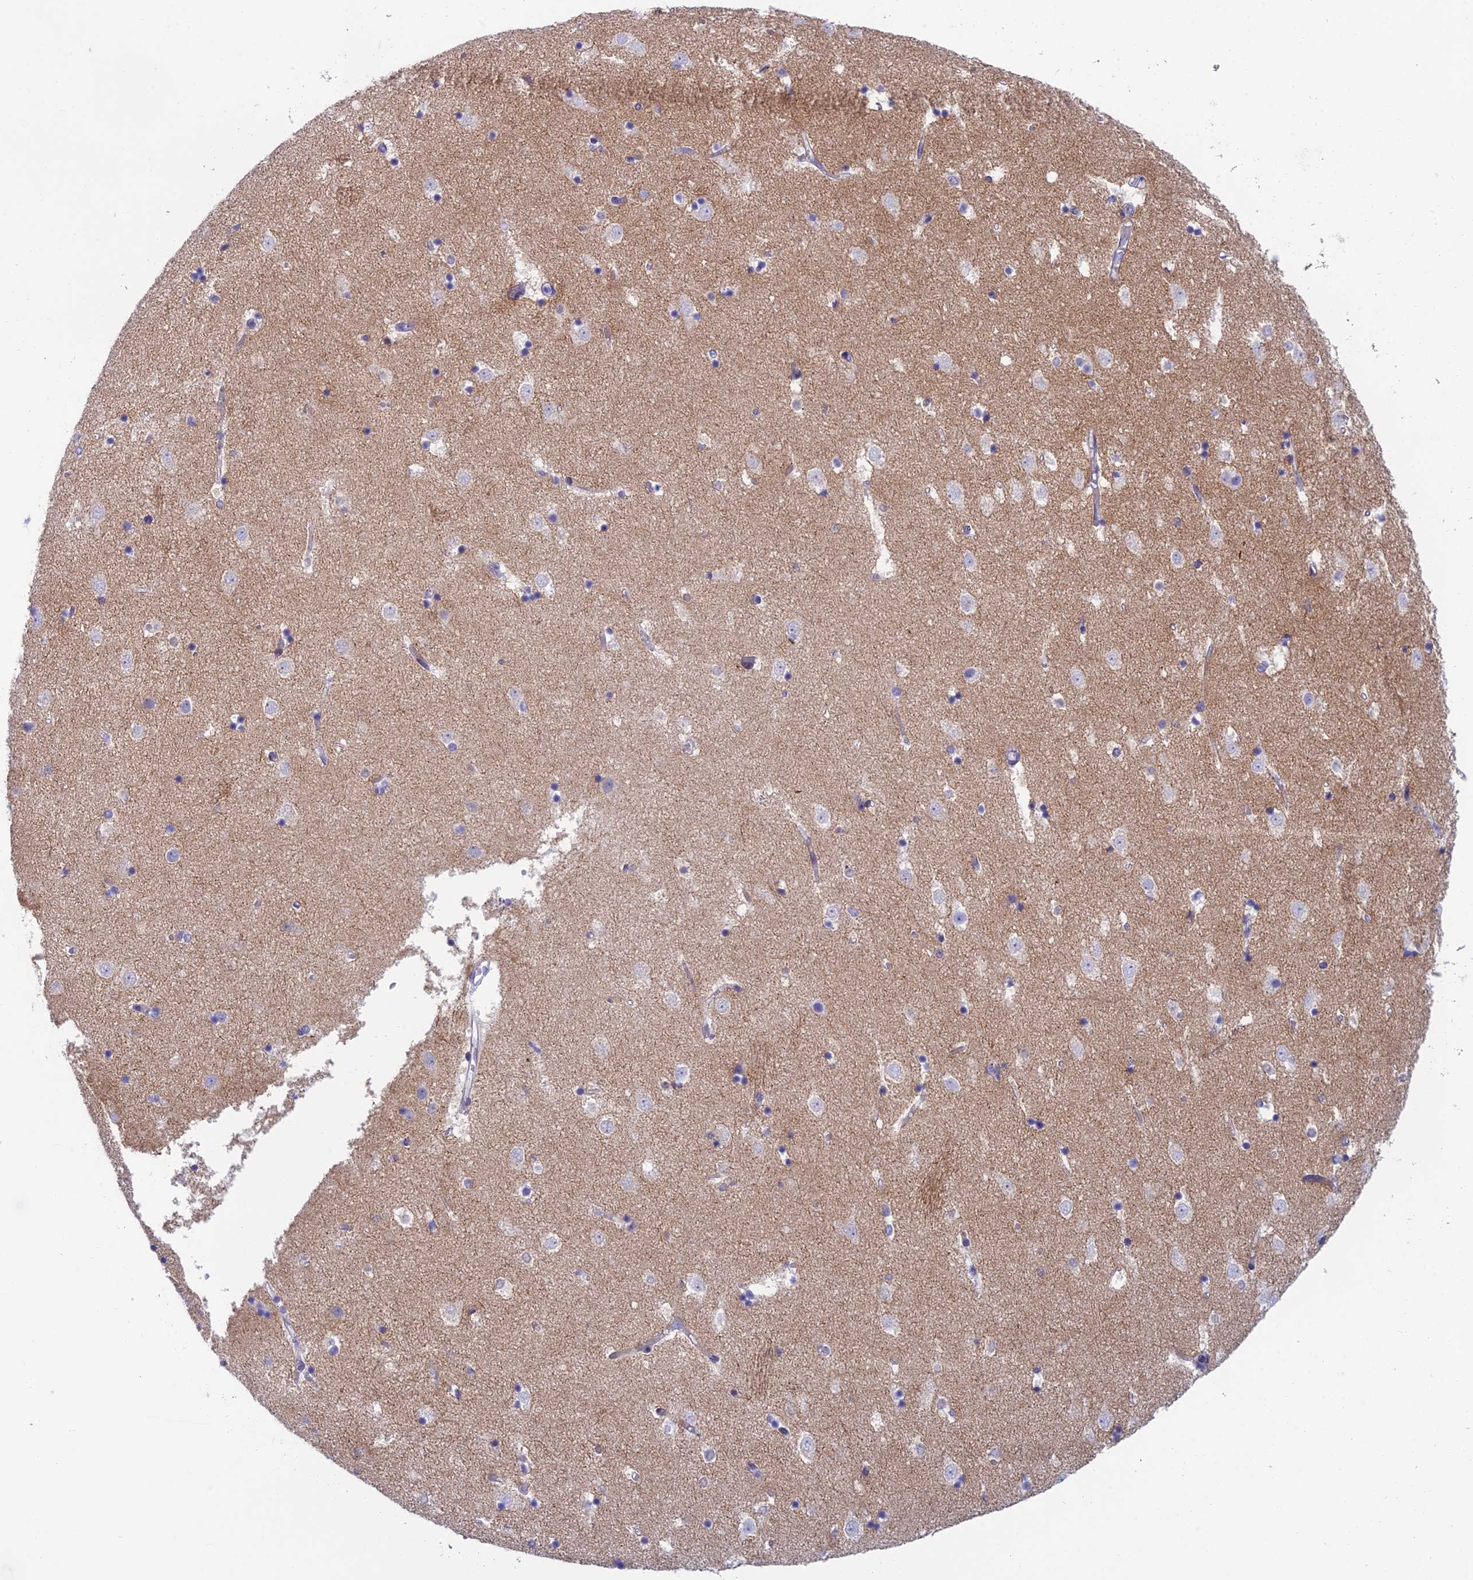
{"staining": {"intensity": "negative", "quantity": "none", "location": "none"}, "tissue": "caudate", "cell_type": "Glial cells", "image_type": "normal", "snomed": [{"axis": "morphology", "description": "Normal tissue, NOS"}, {"axis": "topography", "description": "Lateral ventricle wall"}], "caption": "Normal caudate was stained to show a protein in brown. There is no significant expression in glial cells. The staining was performed using DAB to visualize the protein expression in brown, while the nuclei were stained in blue with hematoxylin (Magnification: 20x).", "gene": "TMEM161B", "patient": {"sex": "female", "age": 52}}